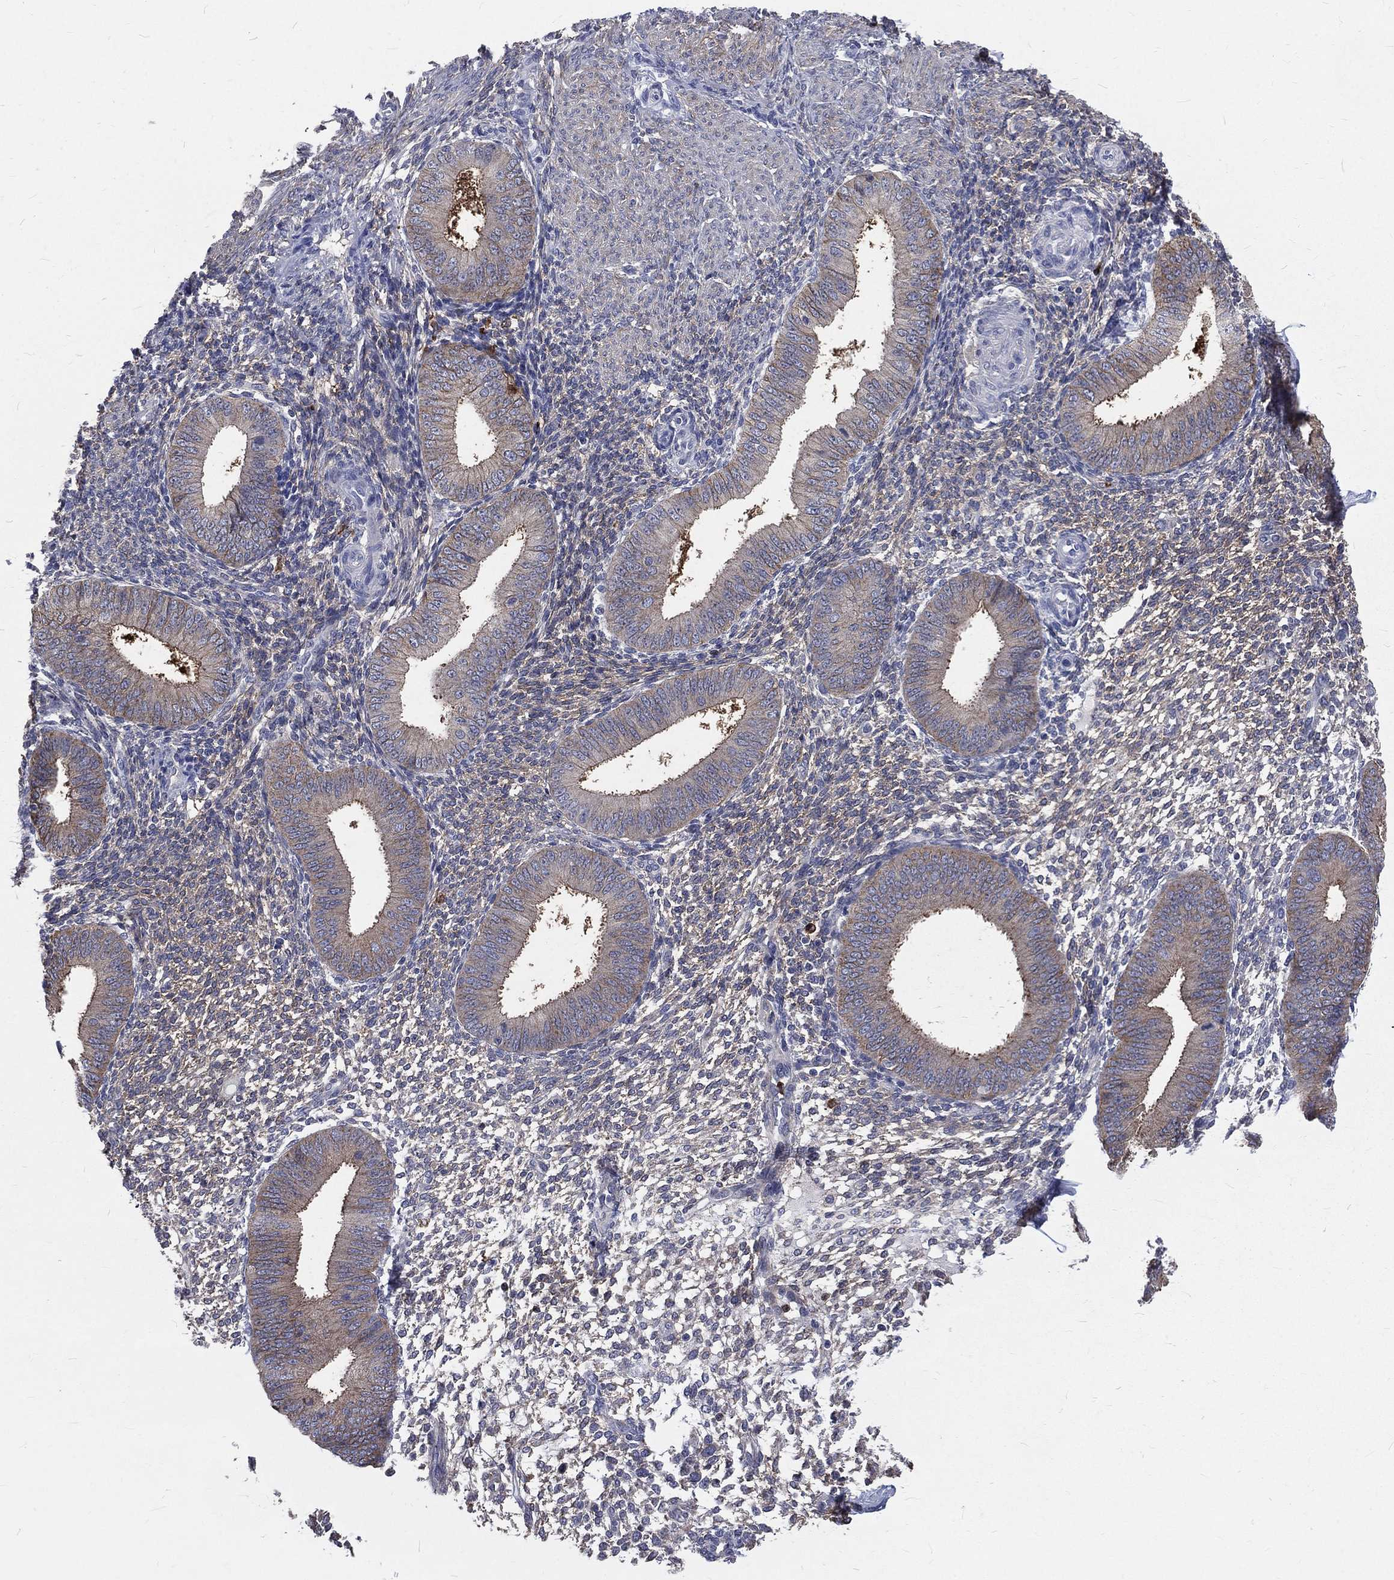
{"staining": {"intensity": "strong", "quantity": "25%-75%", "location": "cytoplasmic/membranous"}, "tissue": "endometrium", "cell_type": "Cells in endometrial stroma", "image_type": "normal", "snomed": [{"axis": "morphology", "description": "Normal tissue, NOS"}, {"axis": "topography", "description": "Endometrium"}], "caption": "IHC image of benign human endometrium stained for a protein (brown), which exhibits high levels of strong cytoplasmic/membranous staining in approximately 25%-75% of cells in endometrial stroma.", "gene": "BASP1", "patient": {"sex": "female", "age": 39}}